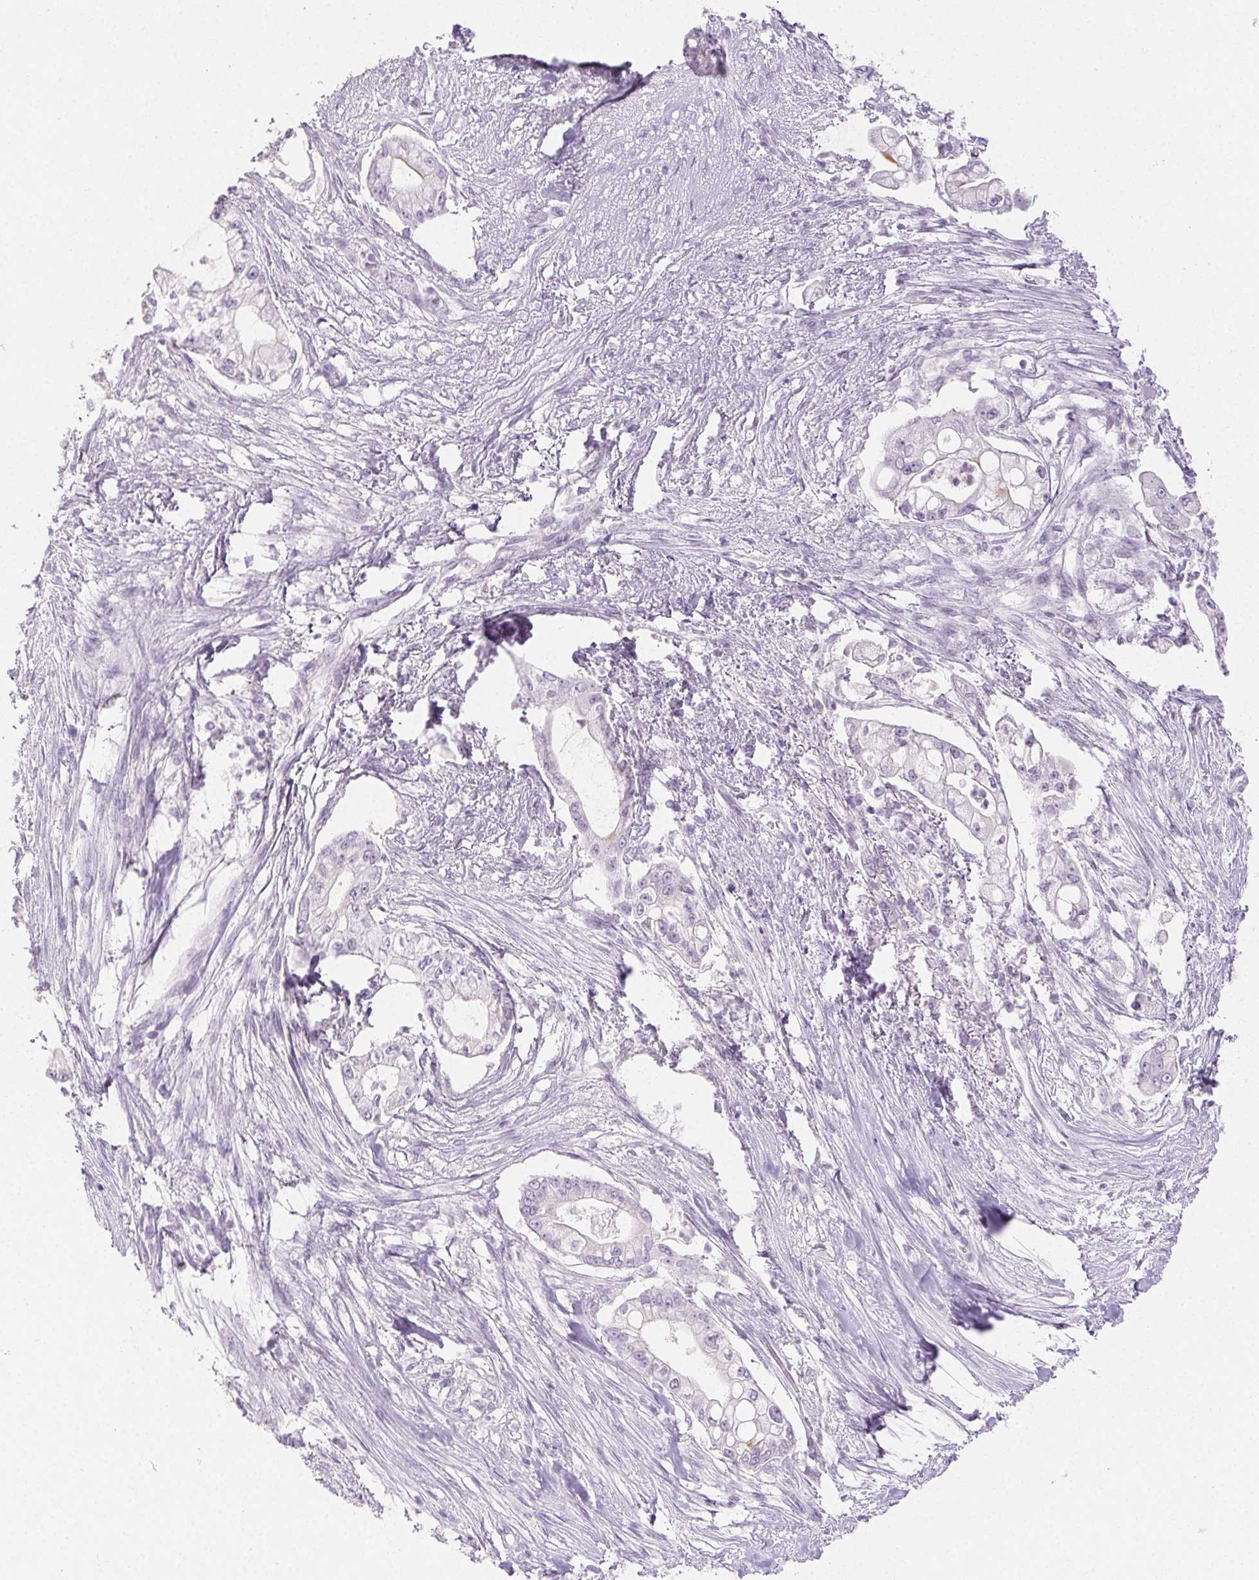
{"staining": {"intensity": "negative", "quantity": "none", "location": "none"}, "tissue": "pancreatic cancer", "cell_type": "Tumor cells", "image_type": "cancer", "snomed": [{"axis": "morphology", "description": "Adenocarcinoma, NOS"}, {"axis": "topography", "description": "Pancreas"}], "caption": "There is no significant staining in tumor cells of pancreatic adenocarcinoma.", "gene": "PI3", "patient": {"sex": "female", "age": 69}}